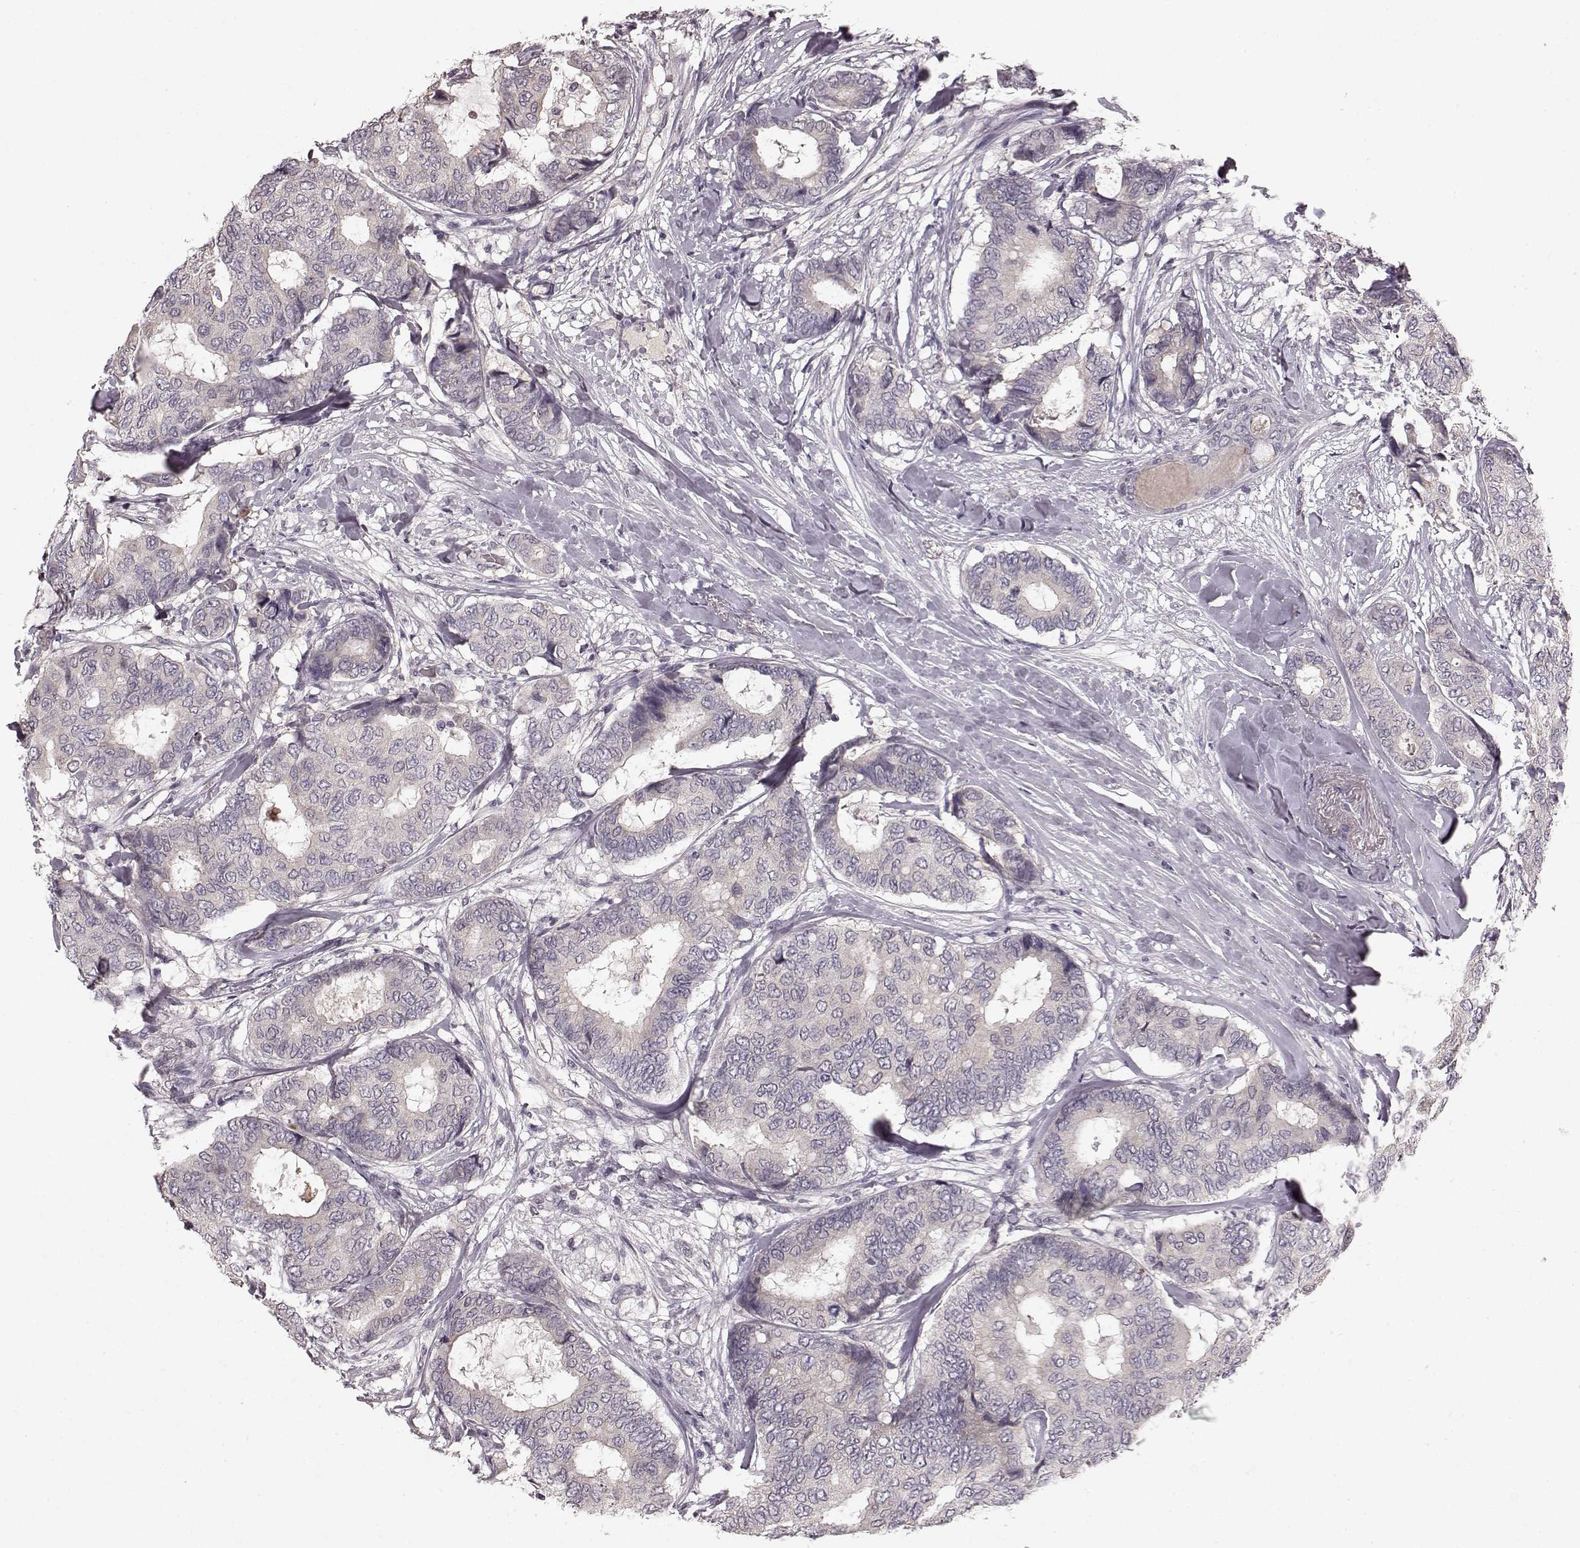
{"staining": {"intensity": "negative", "quantity": "none", "location": "none"}, "tissue": "breast cancer", "cell_type": "Tumor cells", "image_type": "cancer", "snomed": [{"axis": "morphology", "description": "Duct carcinoma"}, {"axis": "topography", "description": "Breast"}], "caption": "An immunohistochemistry (IHC) micrograph of breast cancer (invasive ductal carcinoma) is shown. There is no staining in tumor cells of breast cancer (invasive ductal carcinoma). The staining is performed using DAB brown chromogen with nuclei counter-stained in using hematoxylin.", "gene": "SLC22A18", "patient": {"sex": "female", "age": 75}}